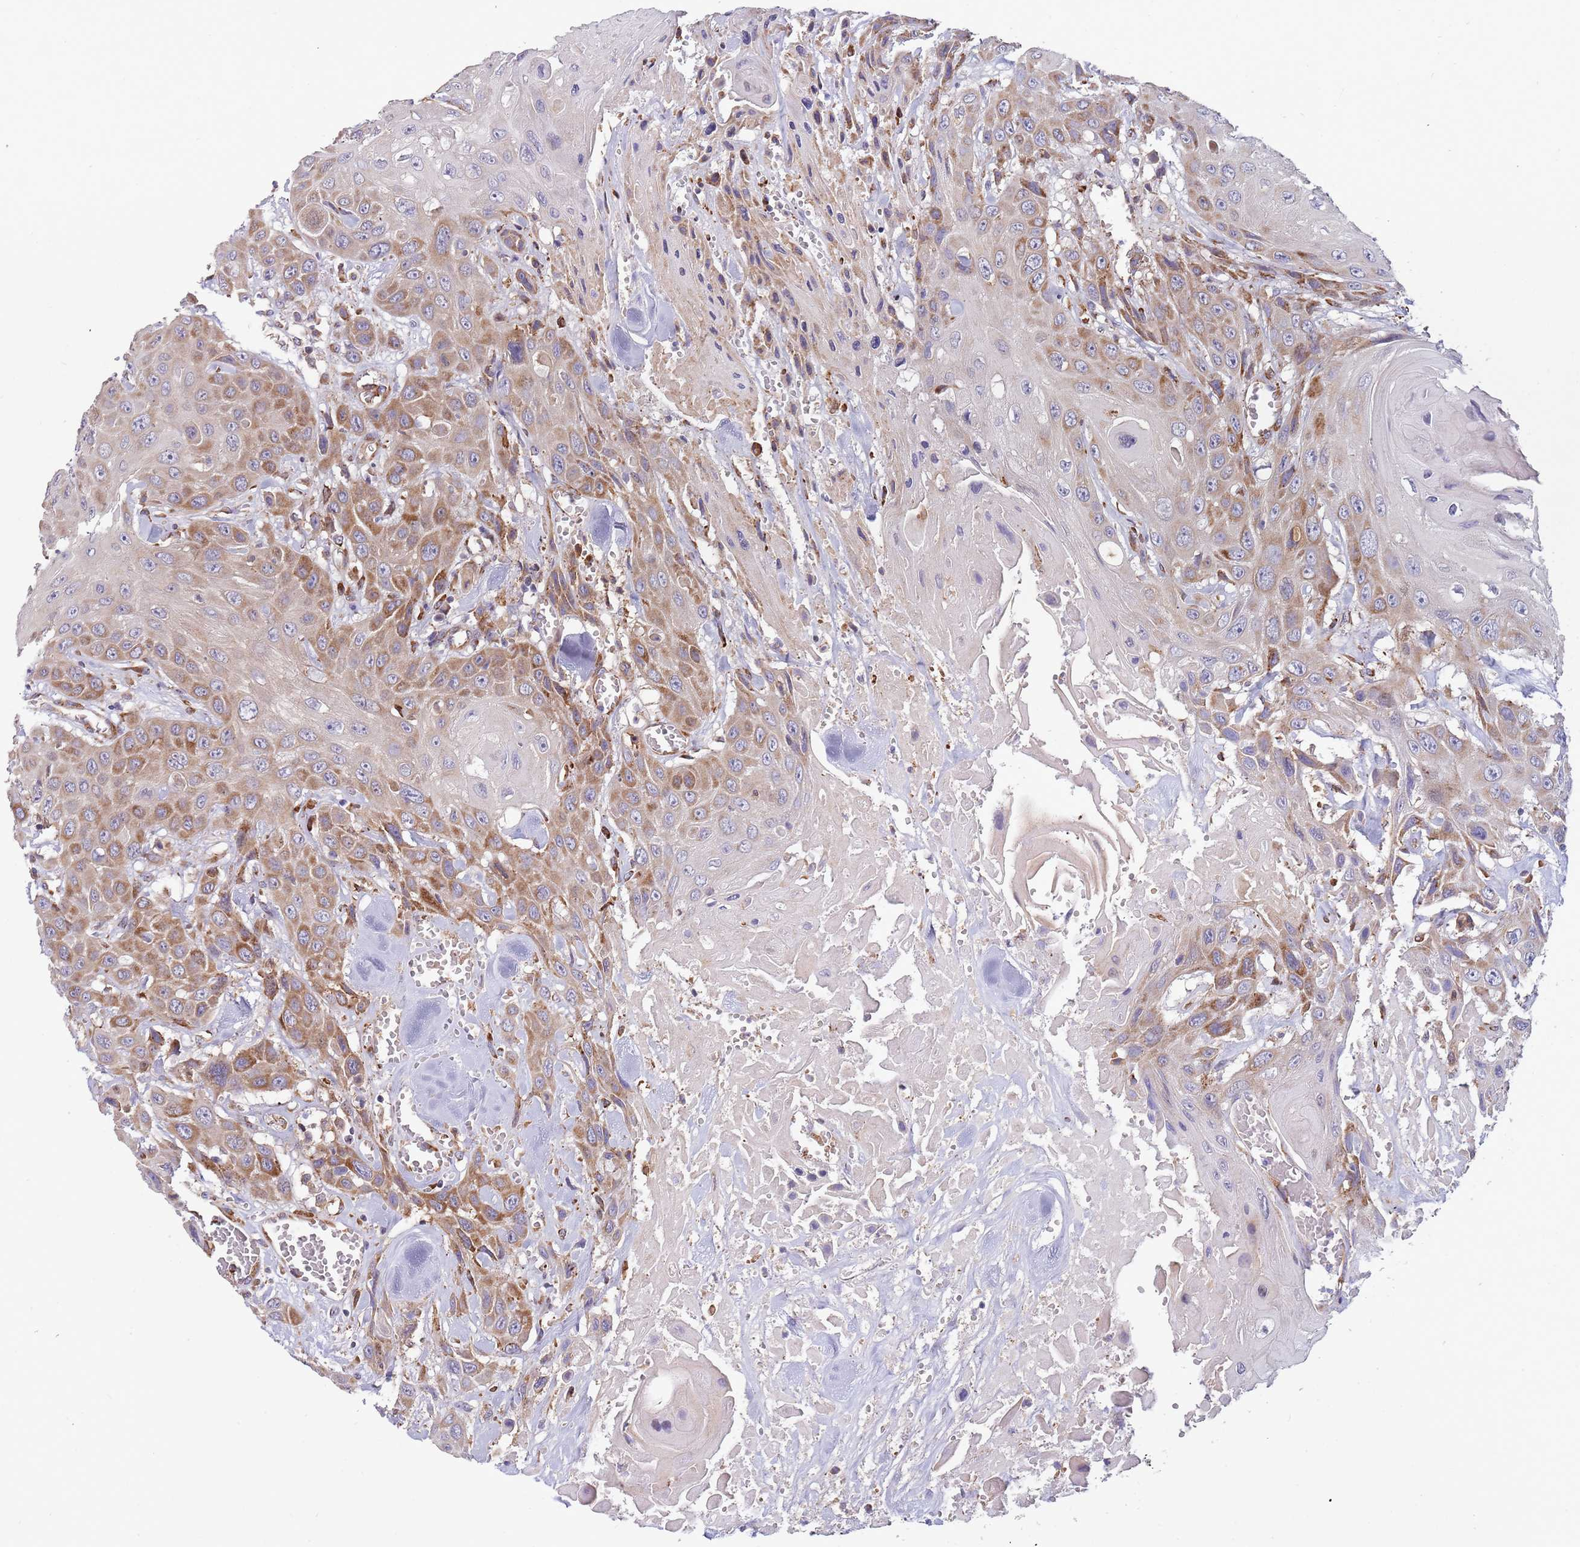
{"staining": {"intensity": "moderate", "quantity": ">75%", "location": "cytoplasmic/membranous"}, "tissue": "head and neck cancer", "cell_type": "Tumor cells", "image_type": "cancer", "snomed": [{"axis": "morphology", "description": "Squamous cell carcinoma, NOS"}, {"axis": "topography", "description": "Head-Neck"}], "caption": "Moderate cytoplasmic/membranous positivity for a protein is appreciated in approximately >75% of tumor cells of head and neck cancer (squamous cell carcinoma) using immunohistochemistry.", "gene": "ARMCX6", "patient": {"sex": "male", "age": 81}}